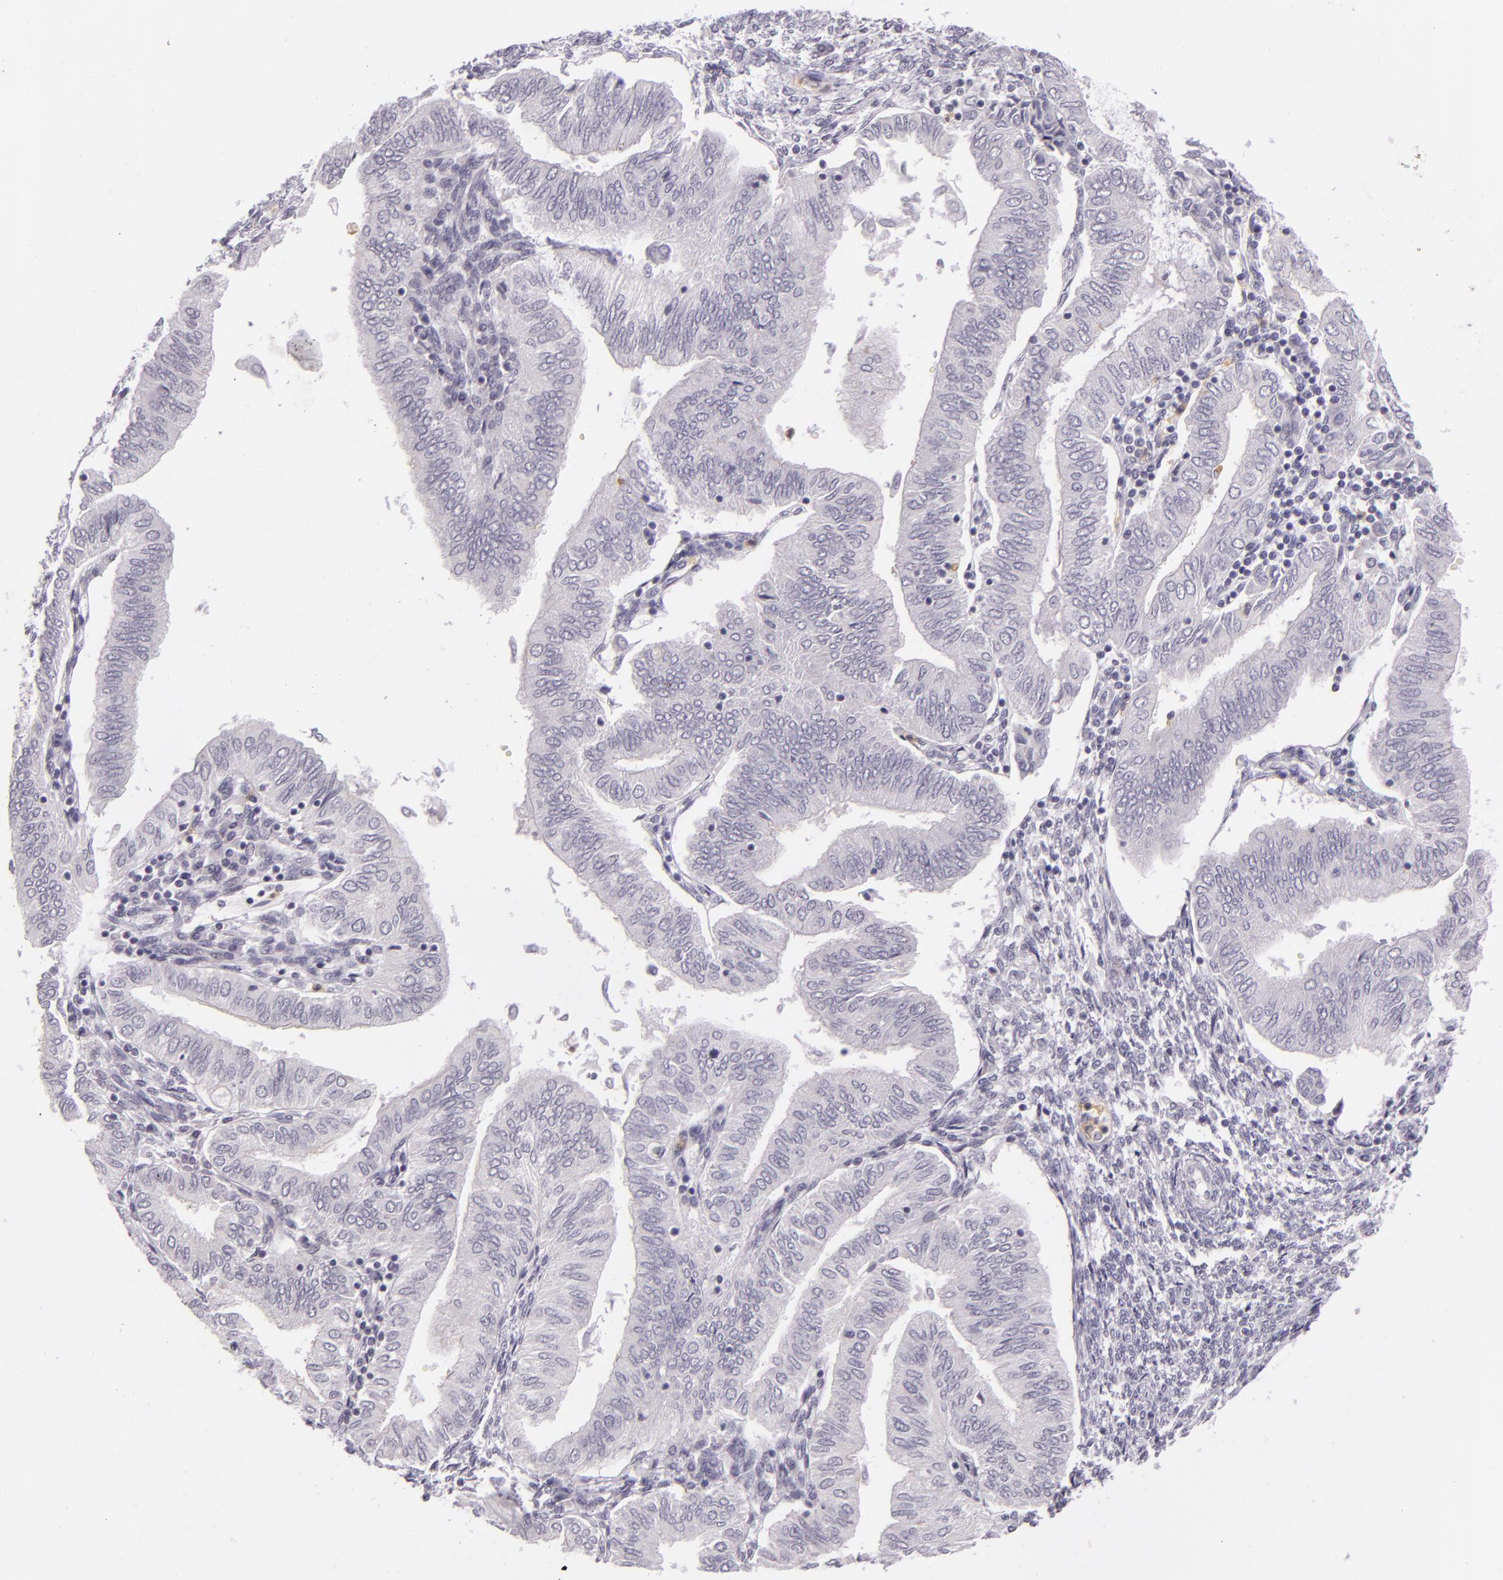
{"staining": {"intensity": "negative", "quantity": "none", "location": "none"}, "tissue": "endometrial cancer", "cell_type": "Tumor cells", "image_type": "cancer", "snomed": [{"axis": "morphology", "description": "Adenocarcinoma, NOS"}, {"axis": "topography", "description": "Endometrium"}], "caption": "DAB immunohistochemical staining of endometrial adenocarcinoma displays no significant expression in tumor cells.", "gene": "CBS", "patient": {"sex": "female", "age": 51}}